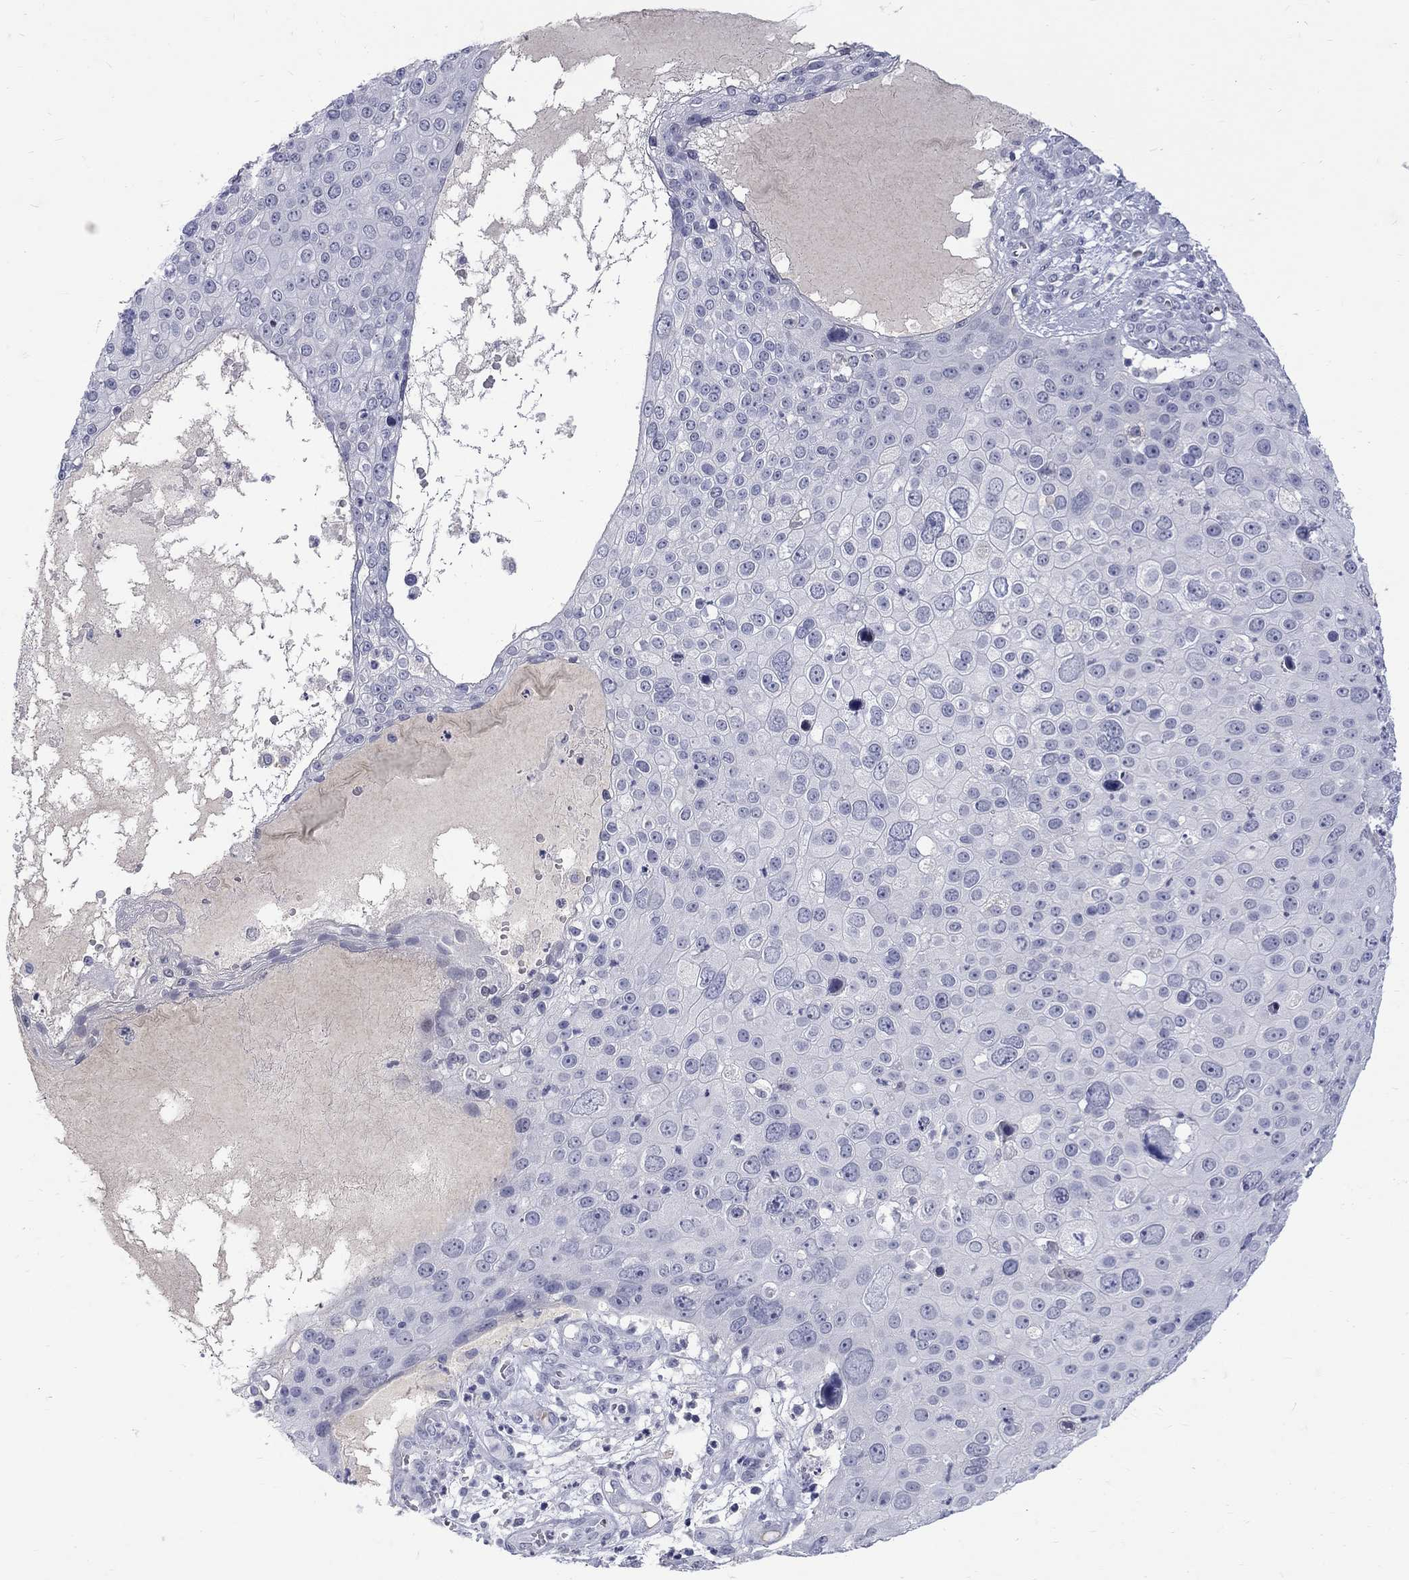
{"staining": {"intensity": "negative", "quantity": "none", "location": "none"}, "tissue": "skin cancer", "cell_type": "Tumor cells", "image_type": "cancer", "snomed": [{"axis": "morphology", "description": "Squamous cell carcinoma, NOS"}, {"axis": "topography", "description": "Skin"}], "caption": "High power microscopy image of an IHC image of squamous cell carcinoma (skin), revealing no significant positivity in tumor cells.", "gene": "CTNND2", "patient": {"sex": "male", "age": 71}}